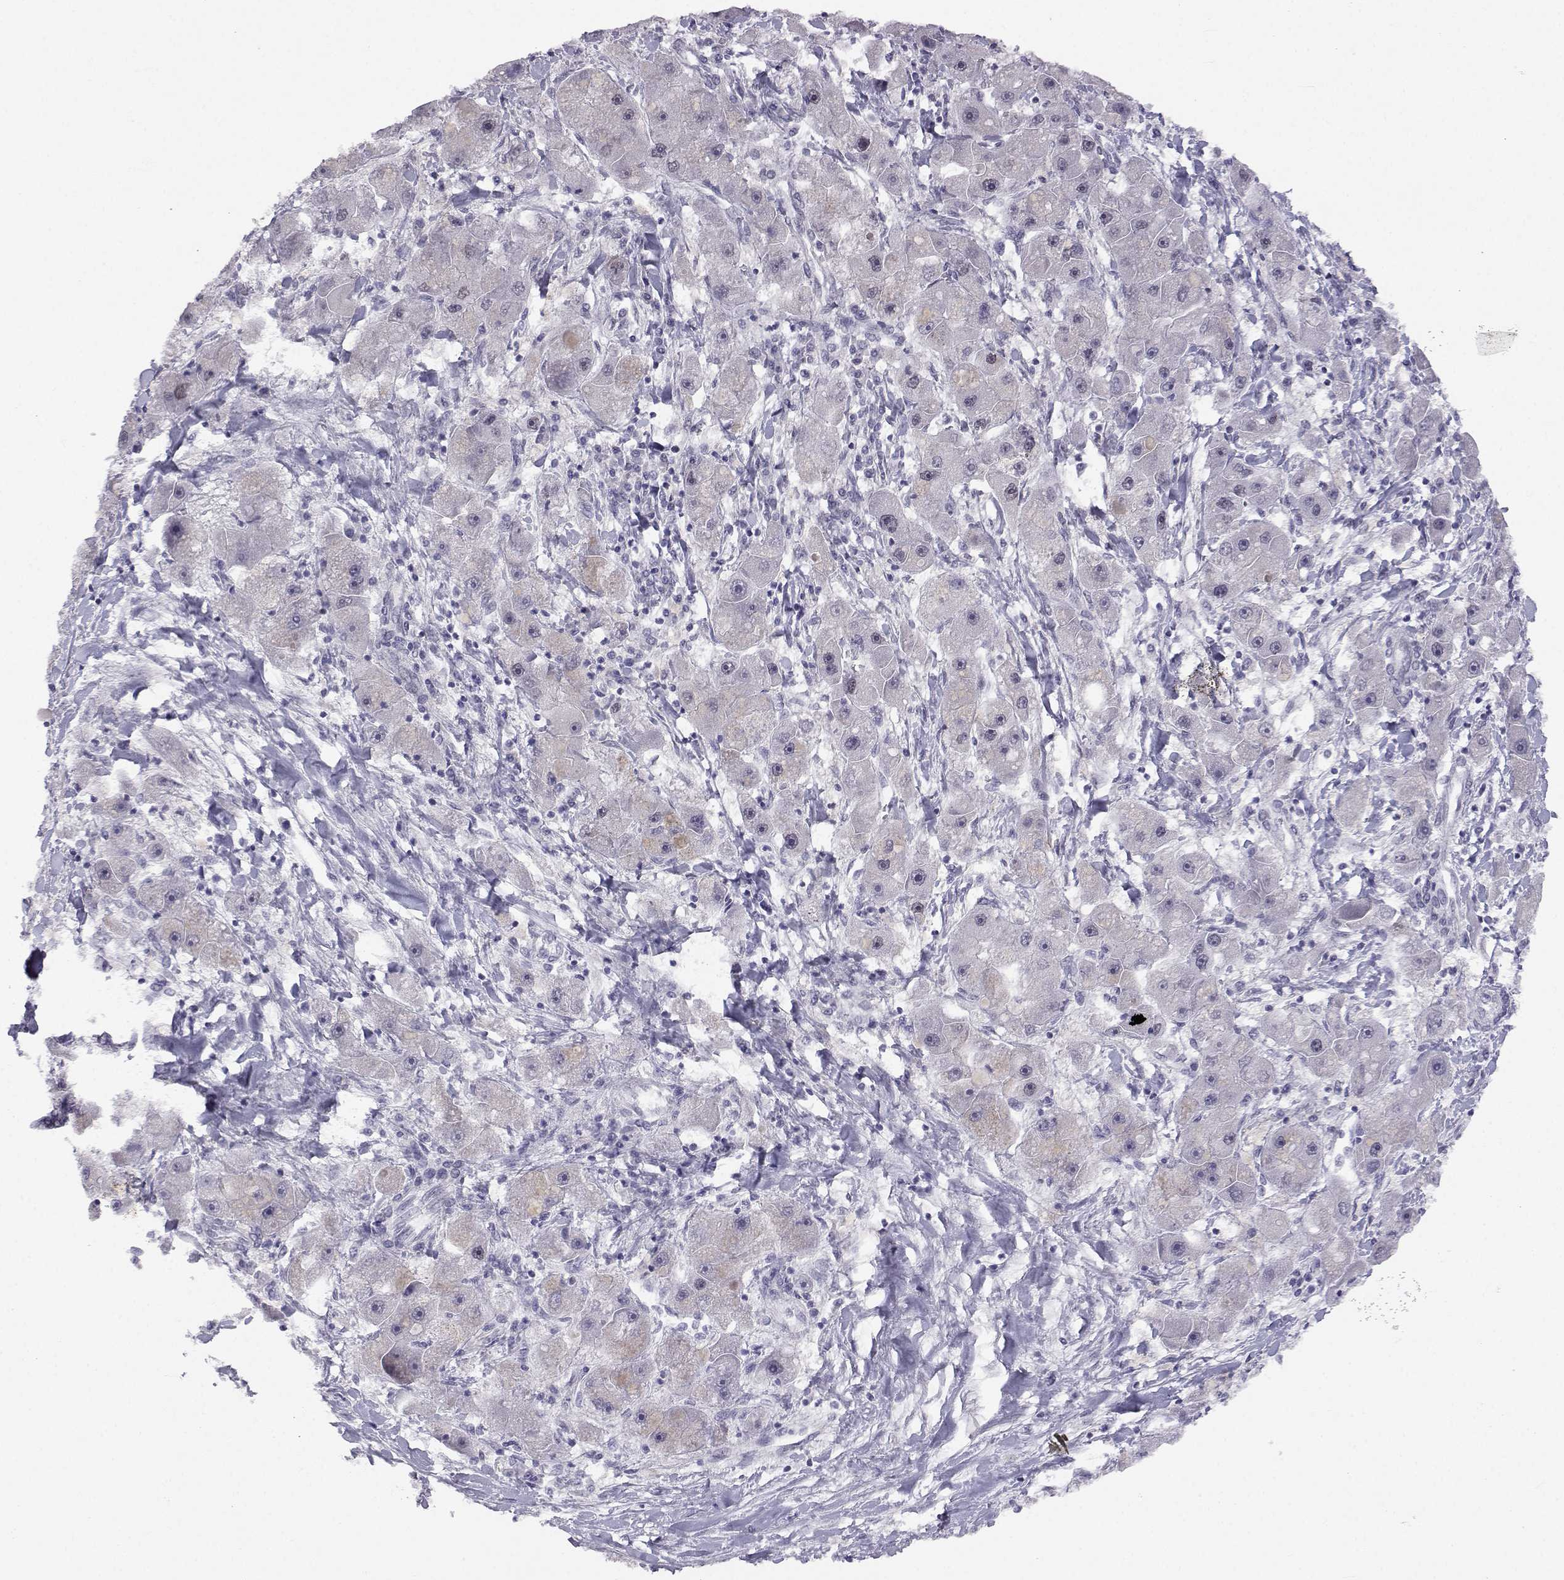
{"staining": {"intensity": "negative", "quantity": "none", "location": "none"}, "tissue": "liver cancer", "cell_type": "Tumor cells", "image_type": "cancer", "snomed": [{"axis": "morphology", "description": "Carcinoma, Hepatocellular, NOS"}, {"axis": "topography", "description": "Liver"}], "caption": "Immunohistochemistry (IHC) micrograph of neoplastic tissue: human liver hepatocellular carcinoma stained with DAB (3,3'-diaminobenzidine) displays no significant protein staining in tumor cells.", "gene": "MED26", "patient": {"sex": "male", "age": 24}}